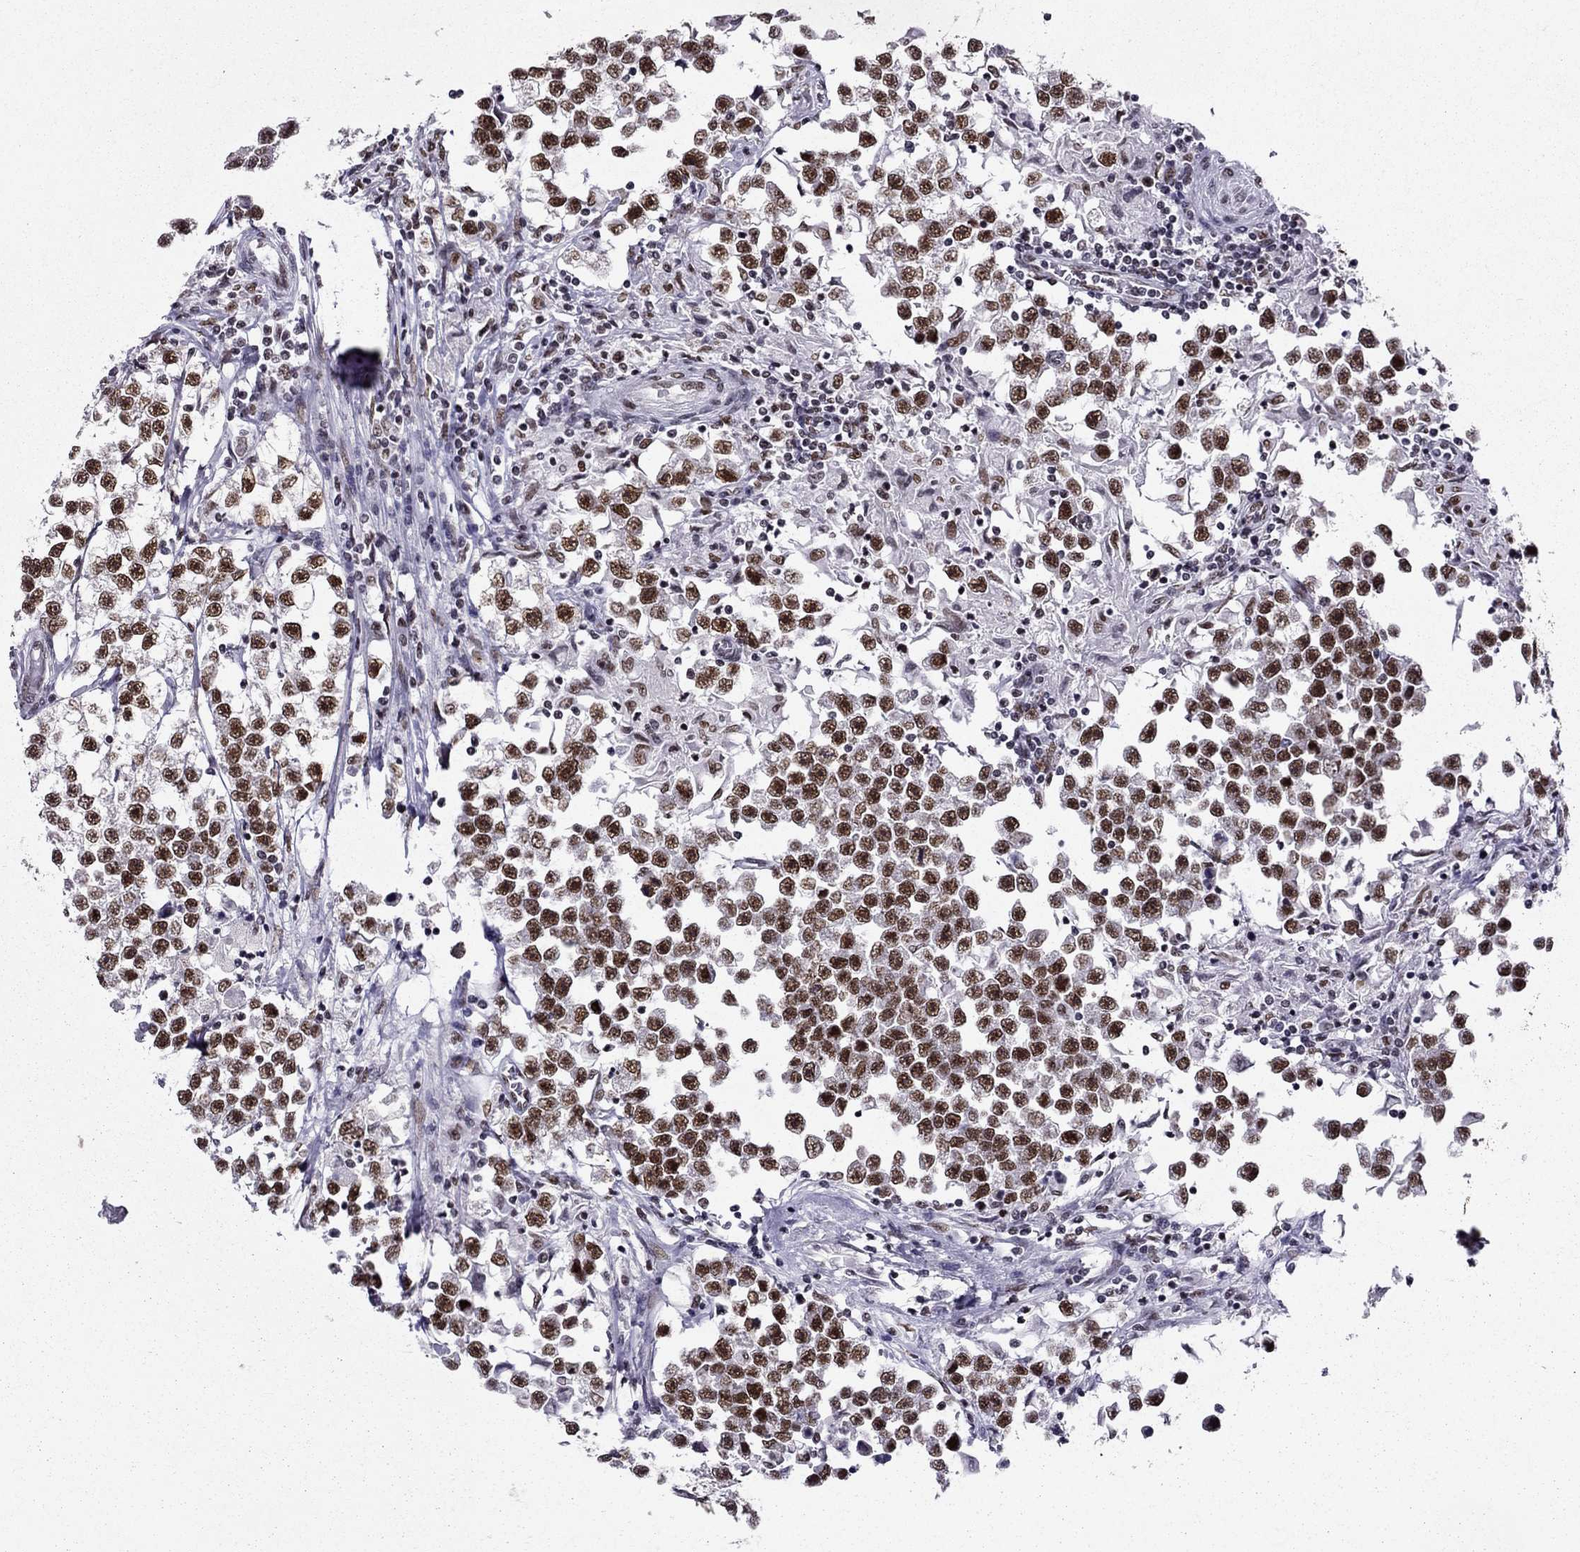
{"staining": {"intensity": "strong", "quantity": ">75%", "location": "nuclear"}, "tissue": "testis cancer", "cell_type": "Tumor cells", "image_type": "cancer", "snomed": [{"axis": "morphology", "description": "Seminoma, NOS"}, {"axis": "topography", "description": "Testis"}], "caption": "Testis cancer stained with a protein marker exhibits strong staining in tumor cells.", "gene": "ZNF420", "patient": {"sex": "male", "age": 46}}